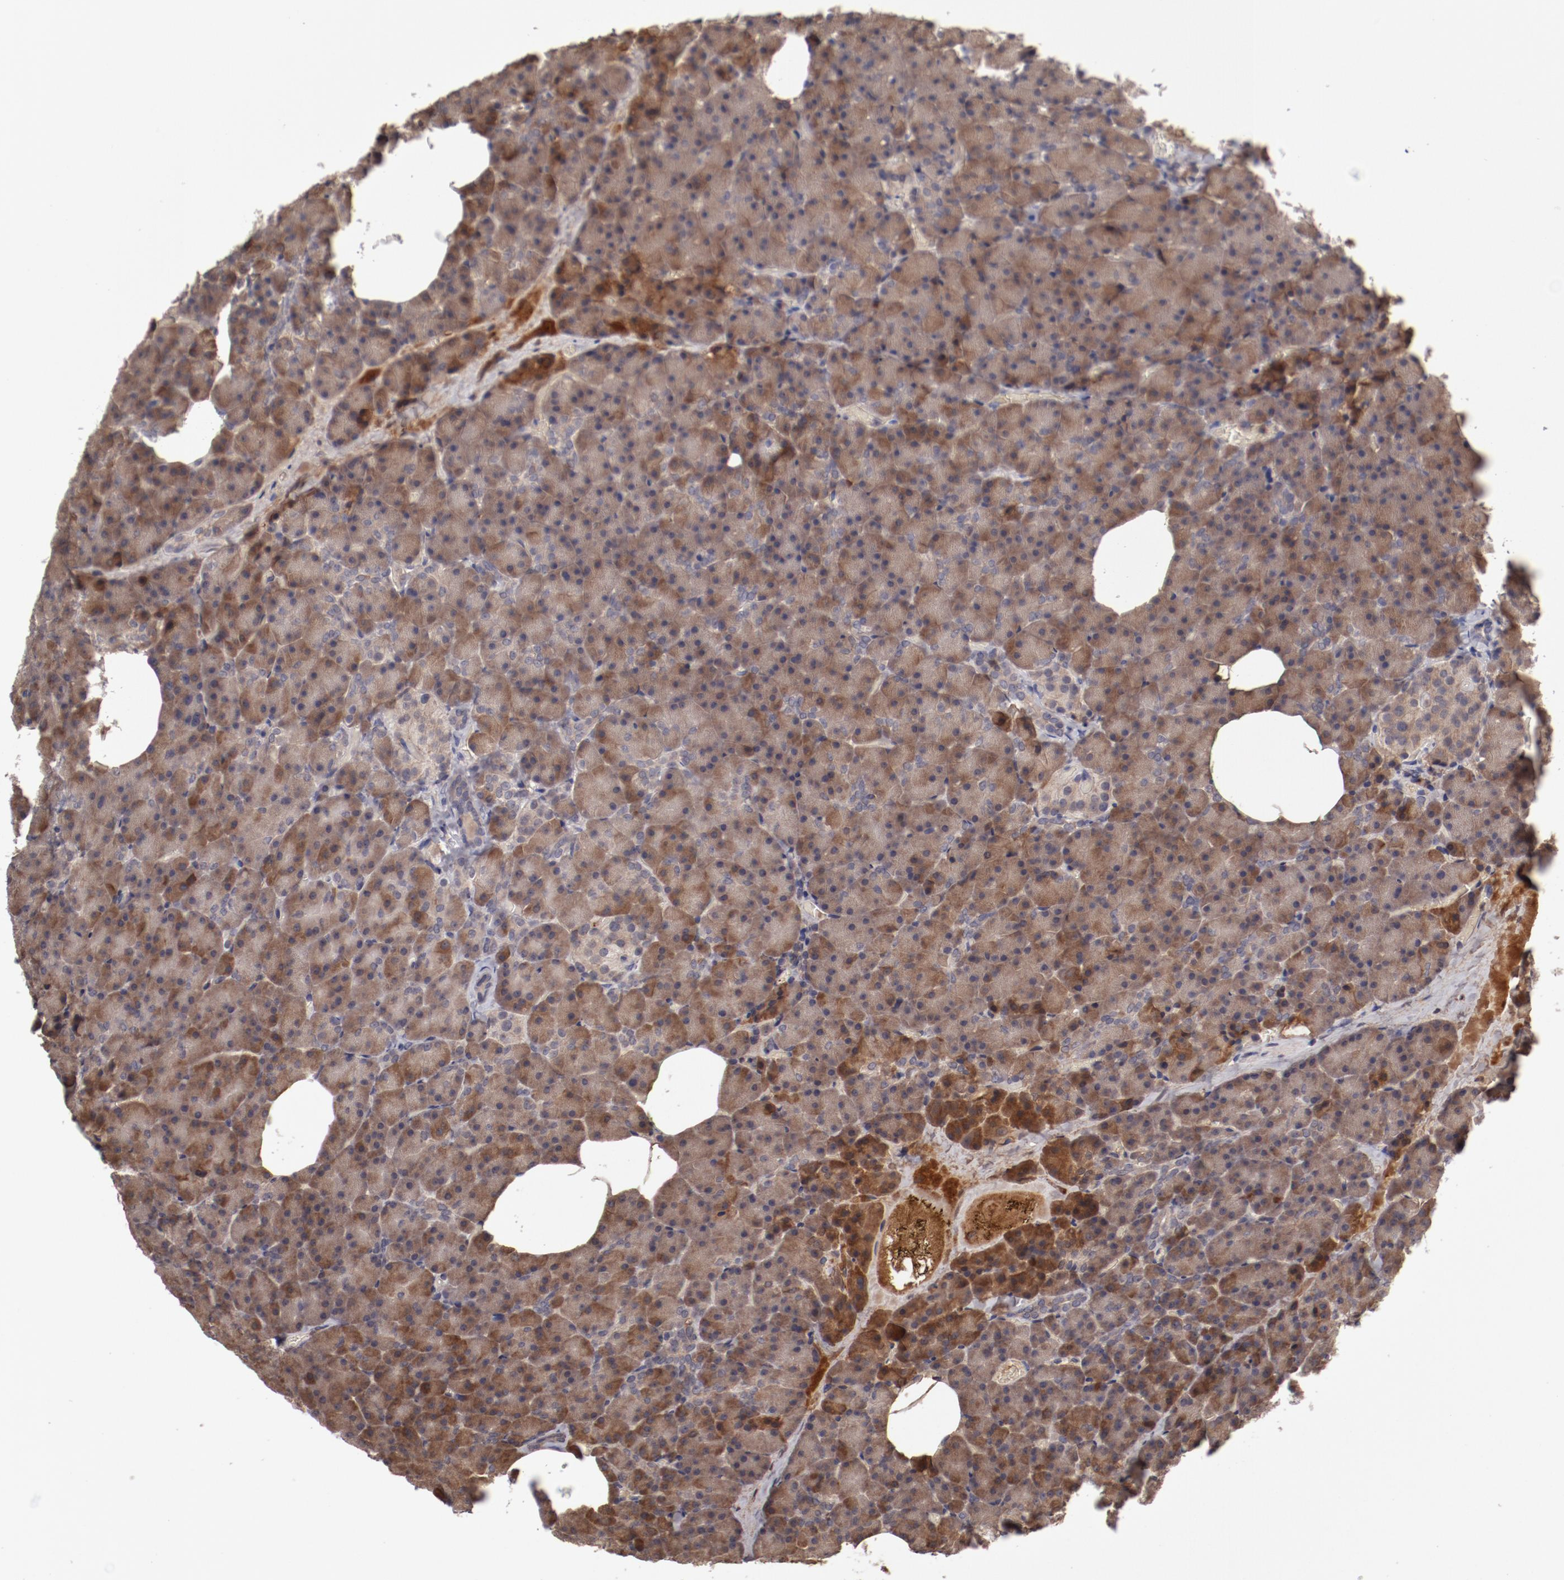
{"staining": {"intensity": "strong", "quantity": ">75%", "location": "cytoplasmic/membranous"}, "tissue": "carcinoid", "cell_type": "Tumor cells", "image_type": "cancer", "snomed": [{"axis": "morphology", "description": "Normal tissue, NOS"}, {"axis": "morphology", "description": "Carcinoid, malignant, NOS"}, {"axis": "topography", "description": "Pancreas"}], "caption": "The photomicrograph exhibits a brown stain indicating the presence of a protein in the cytoplasmic/membranous of tumor cells in carcinoid (malignant).", "gene": "CP", "patient": {"sex": "female", "age": 35}}